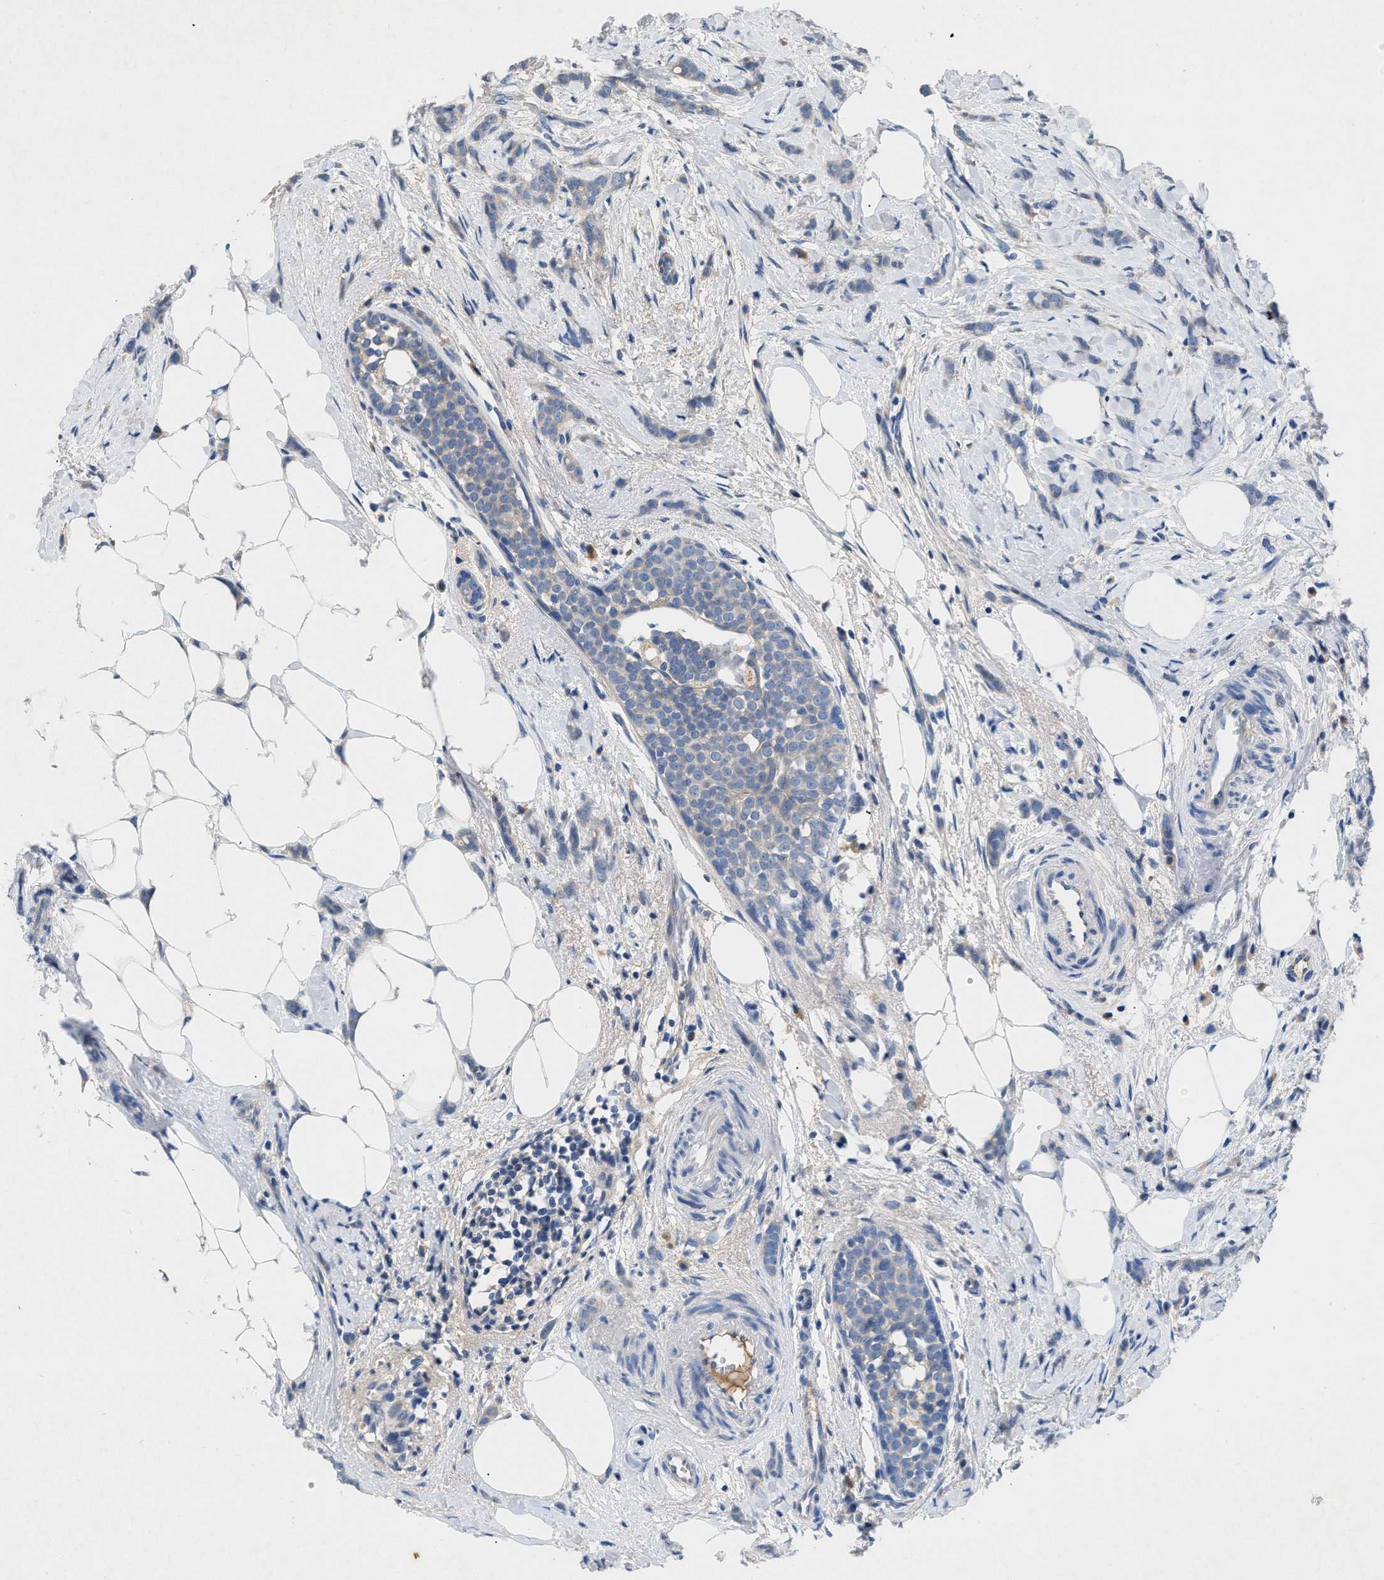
{"staining": {"intensity": "negative", "quantity": "none", "location": "none"}, "tissue": "breast cancer", "cell_type": "Tumor cells", "image_type": "cancer", "snomed": [{"axis": "morphology", "description": "Lobular carcinoma, in situ"}, {"axis": "morphology", "description": "Lobular carcinoma"}, {"axis": "topography", "description": "Breast"}], "caption": "This photomicrograph is of breast cancer stained with IHC to label a protein in brown with the nuclei are counter-stained blue. There is no expression in tumor cells.", "gene": "VPS4A", "patient": {"sex": "female", "age": 41}}